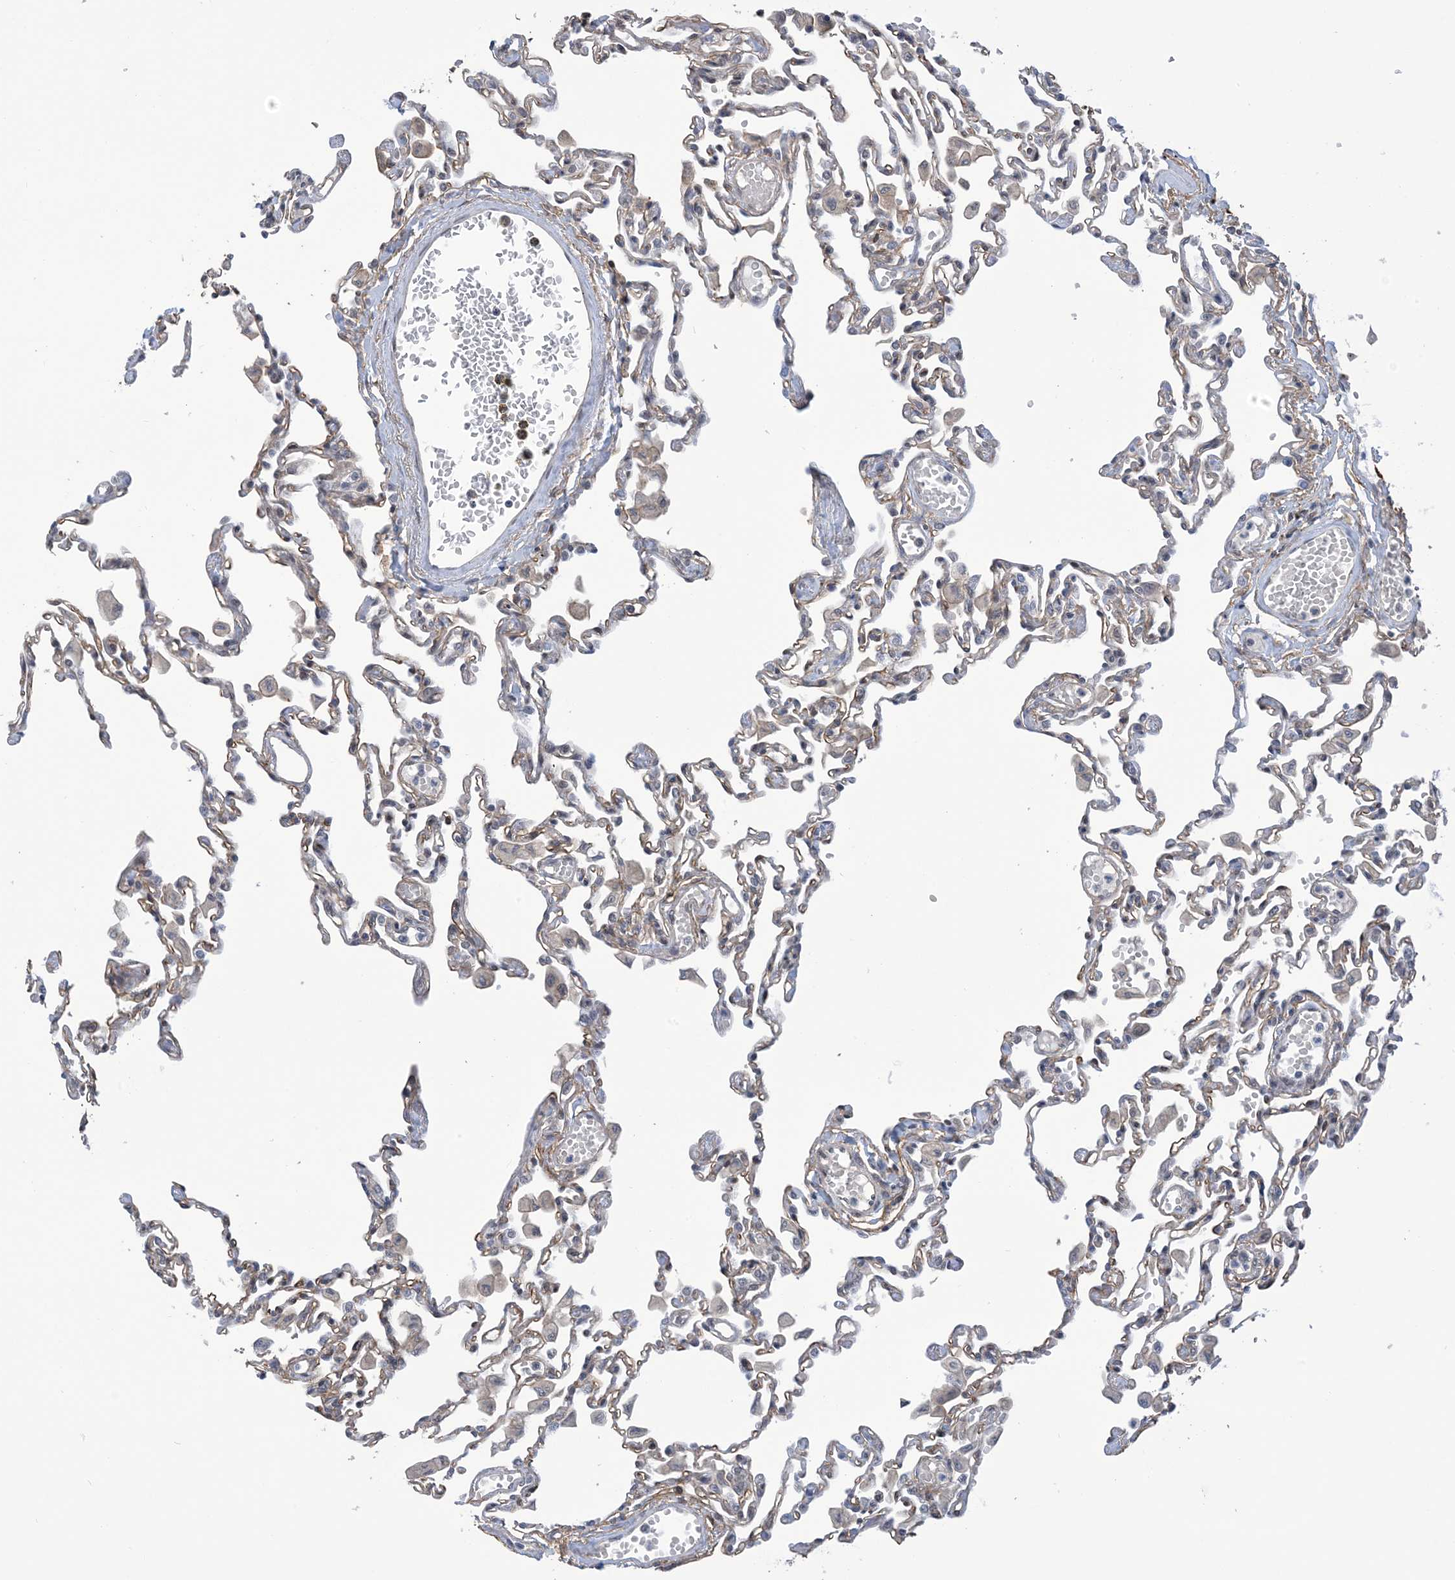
{"staining": {"intensity": "negative", "quantity": "none", "location": "none"}, "tissue": "lung", "cell_type": "Alveolar cells", "image_type": "normal", "snomed": [{"axis": "morphology", "description": "Normal tissue, NOS"}, {"axis": "topography", "description": "Bronchus"}, {"axis": "topography", "description": "Lung"}], "caption": "This histopathology image is of unremarkable lung stained with IHC to label a protein in brown with the nuclei are counter-stained blue. There is no positivity in alveolar cells. Brightfield microscopy of immunohistochemistry stained with DAB (3,3'-diaminobenzidine) (brown) and hematoxylin (blue), captured at high magnification.", "gene": "ZNF8", "patient": {"sex": "female", "age": 49}}